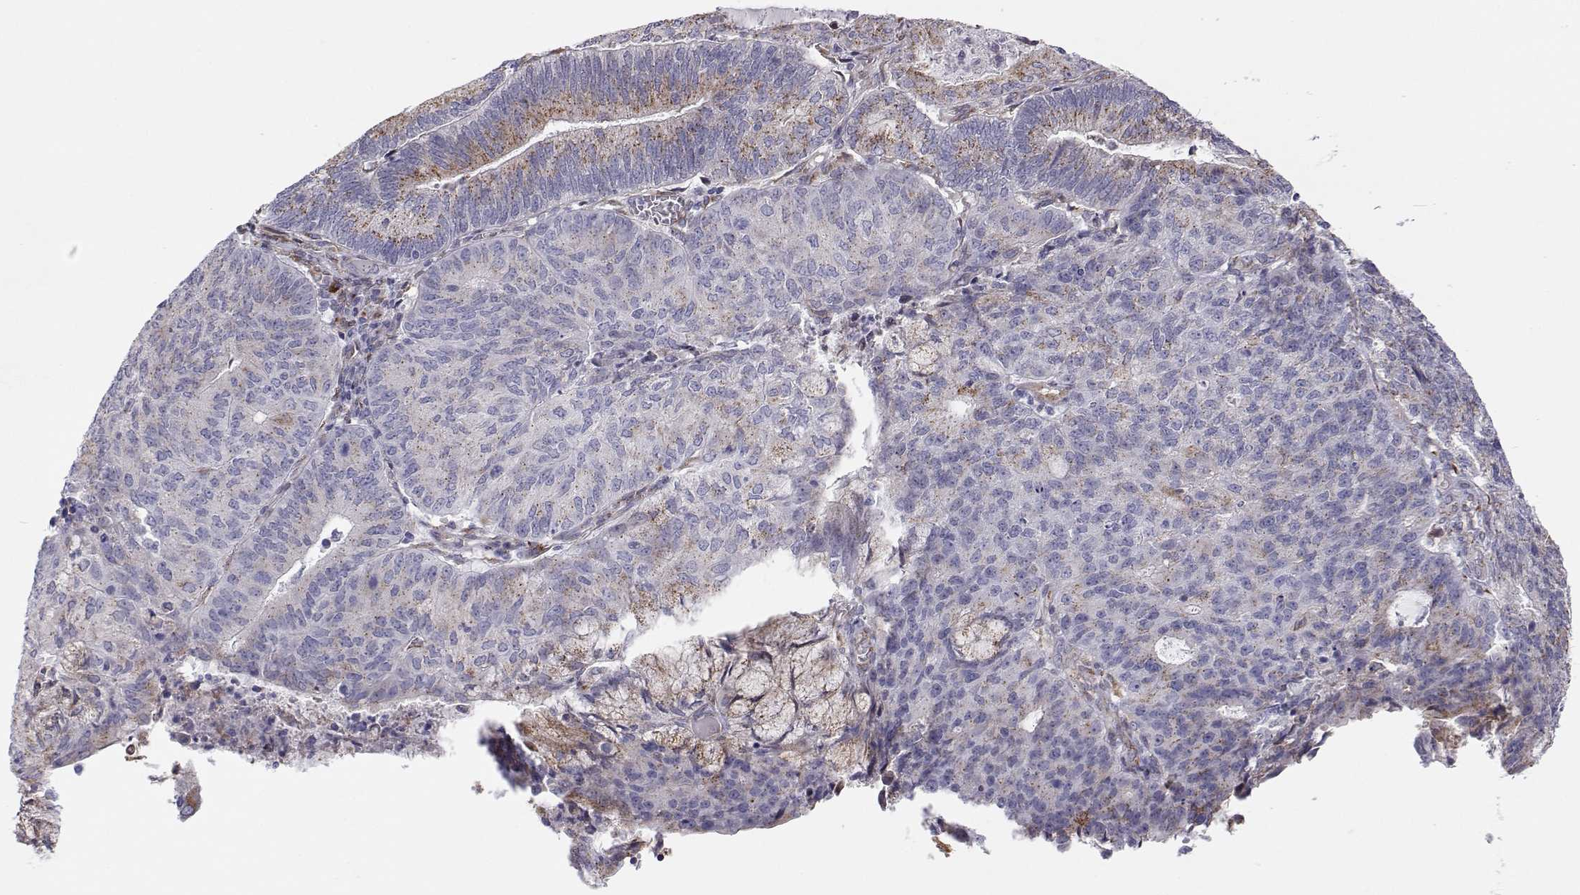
{"staining": {"intensity": "moderate", "quantity": "<25%", "location": "cytoplasmic/membranous"}, "tissue": "endometrial cancer", "cell_type": "Tumor cells", "image_type": "cancer", "snomed": [{"axis": "morphology", "description": "Adenocarcinoma, NOS"}, {"axis": "topography", "description": "Endometrium"}], "caption": "Moderate cytoplasmic/membranous staining for a protein is appreciated in about <25% of tumor cells of endometrial cancer (adenocarcinoma) using immunohistochemistry.", "gene": "STARD13", "patient": {"sex": "female", "age": 82}}